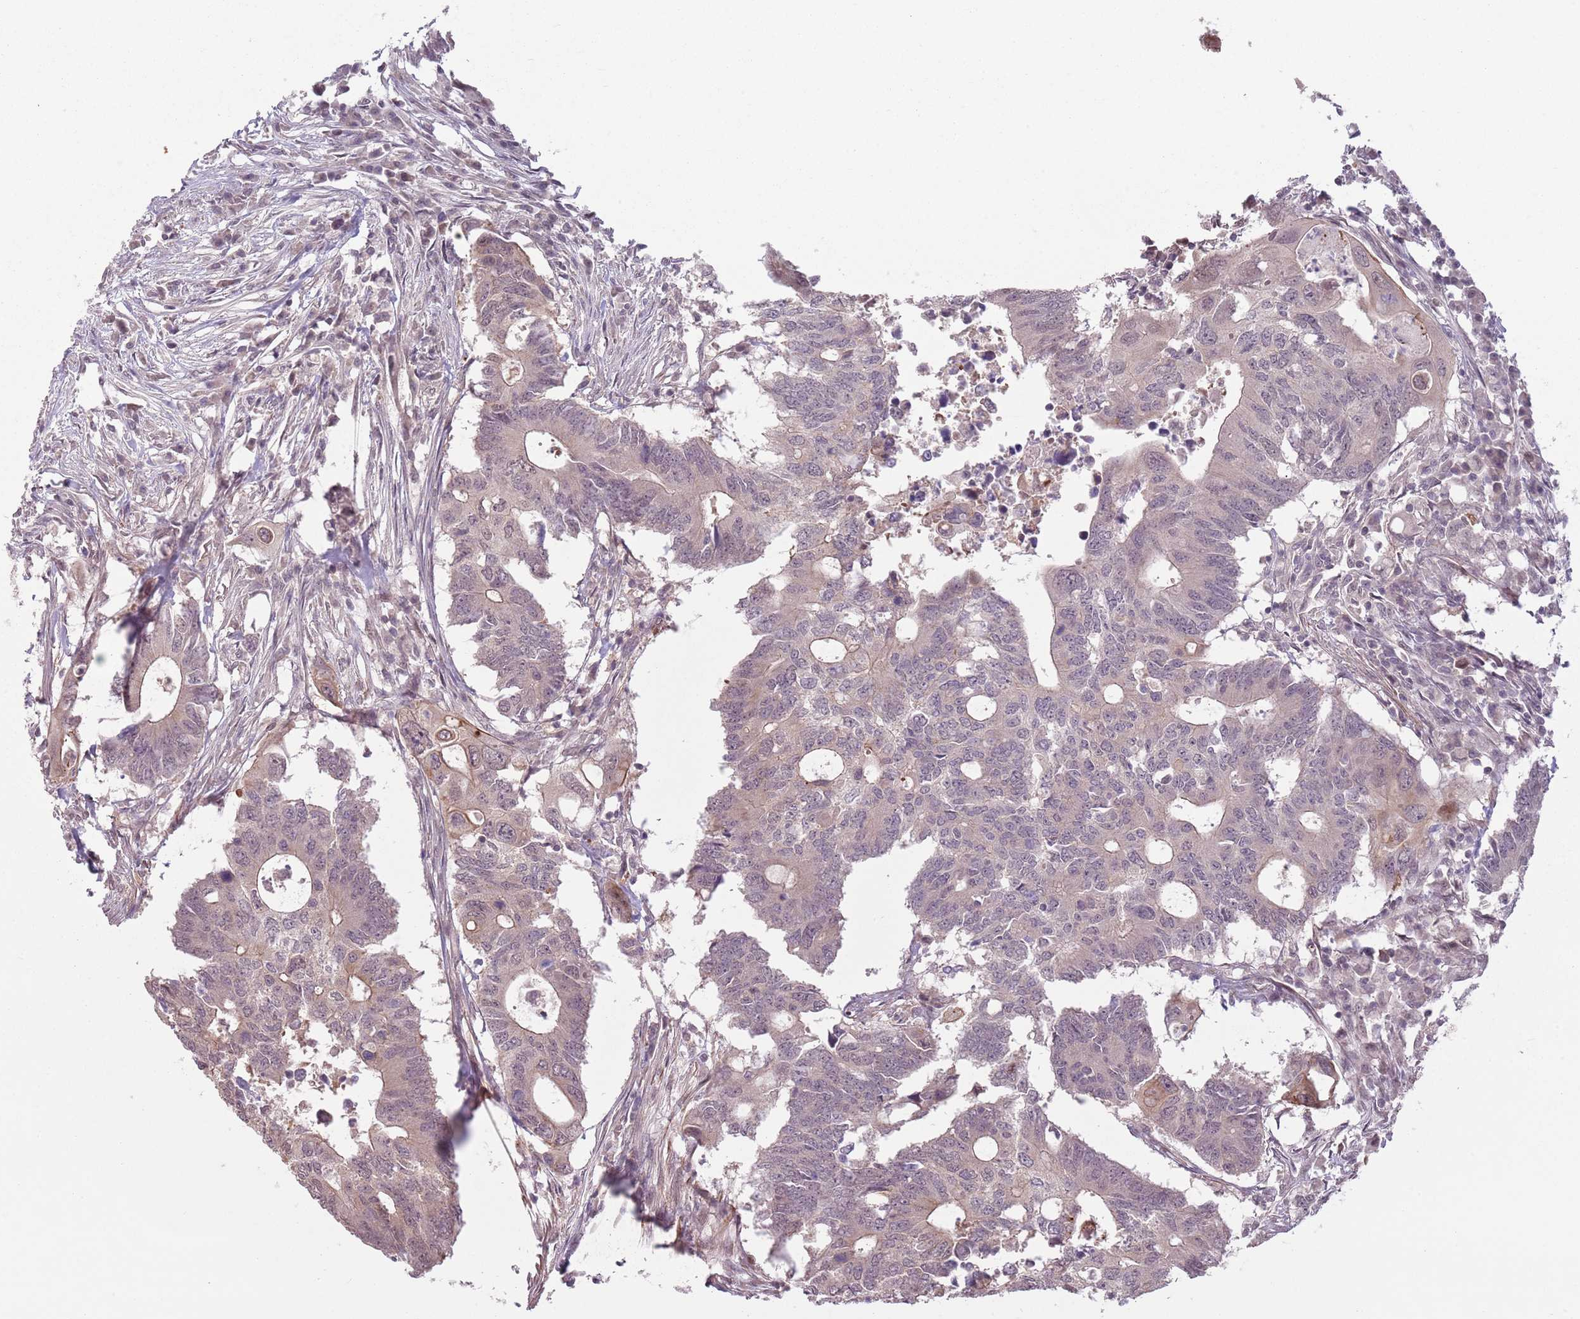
{"staining": {"intensity": "moderate", "quantity": "<25%", "location": "cytoplasmic/membranous"}, "tissue": "colorectal cancer", "cell_type": "Tumor cells", "image_type": "cancer", "snomed": [{"axis": "morphology", "description": "Adenocarcinoma, NOS"}, {"axis": "topography", "description": "Colon"}], "caption": "A photomicrograph of human colorectal cancer stained for a protein displays moderate cytoplasmic/membranous brown staining in tumor cells. Immunohistochemistry stains the protein in brown and the nuclei are stained blue.", "gene": "CCDC154", "patient": {"sex": "male", "age": 71}}